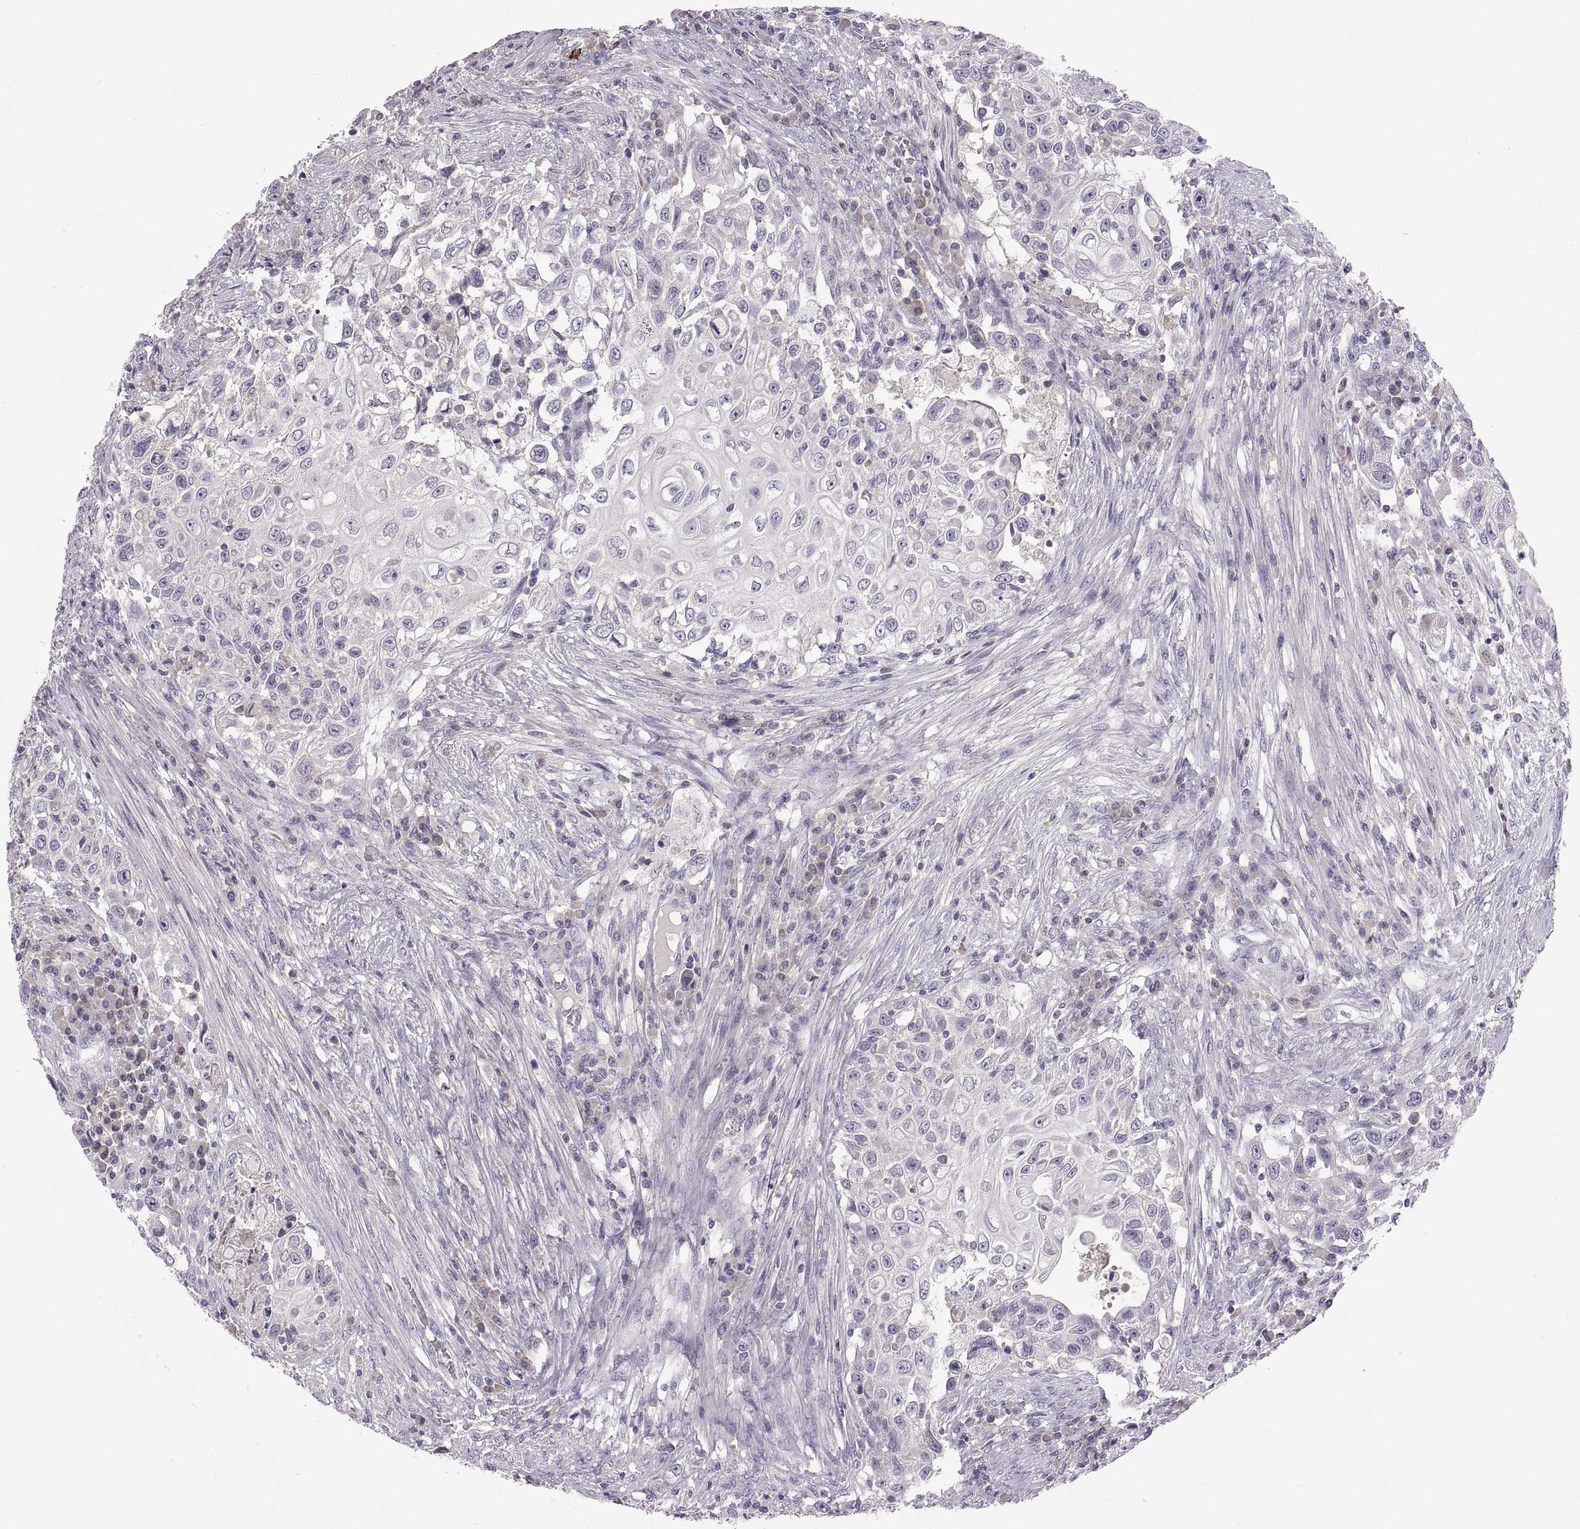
{"staining": {"intensity": "negative", "quantity": "none", "location": "none"}, "tissue": "urothelial cancer", "cell_type": "Tumor cells", "image_type": "cancer", "snomed": [{"axis": "morphology", "description": "Urothelial carcinoma, High grade"}, {"axis": "topography", "description": "Urinary bladder"}], "caption": "DAB (3,3'-diaminobenzidine) immunohistochemical staining of human high-grade urothelial carcinoma shows no significant positivity in tumor cells. Nuclei are stained in blue.", "gene": "WFDC8", "patient": {"sex": "female", "age": 56}}